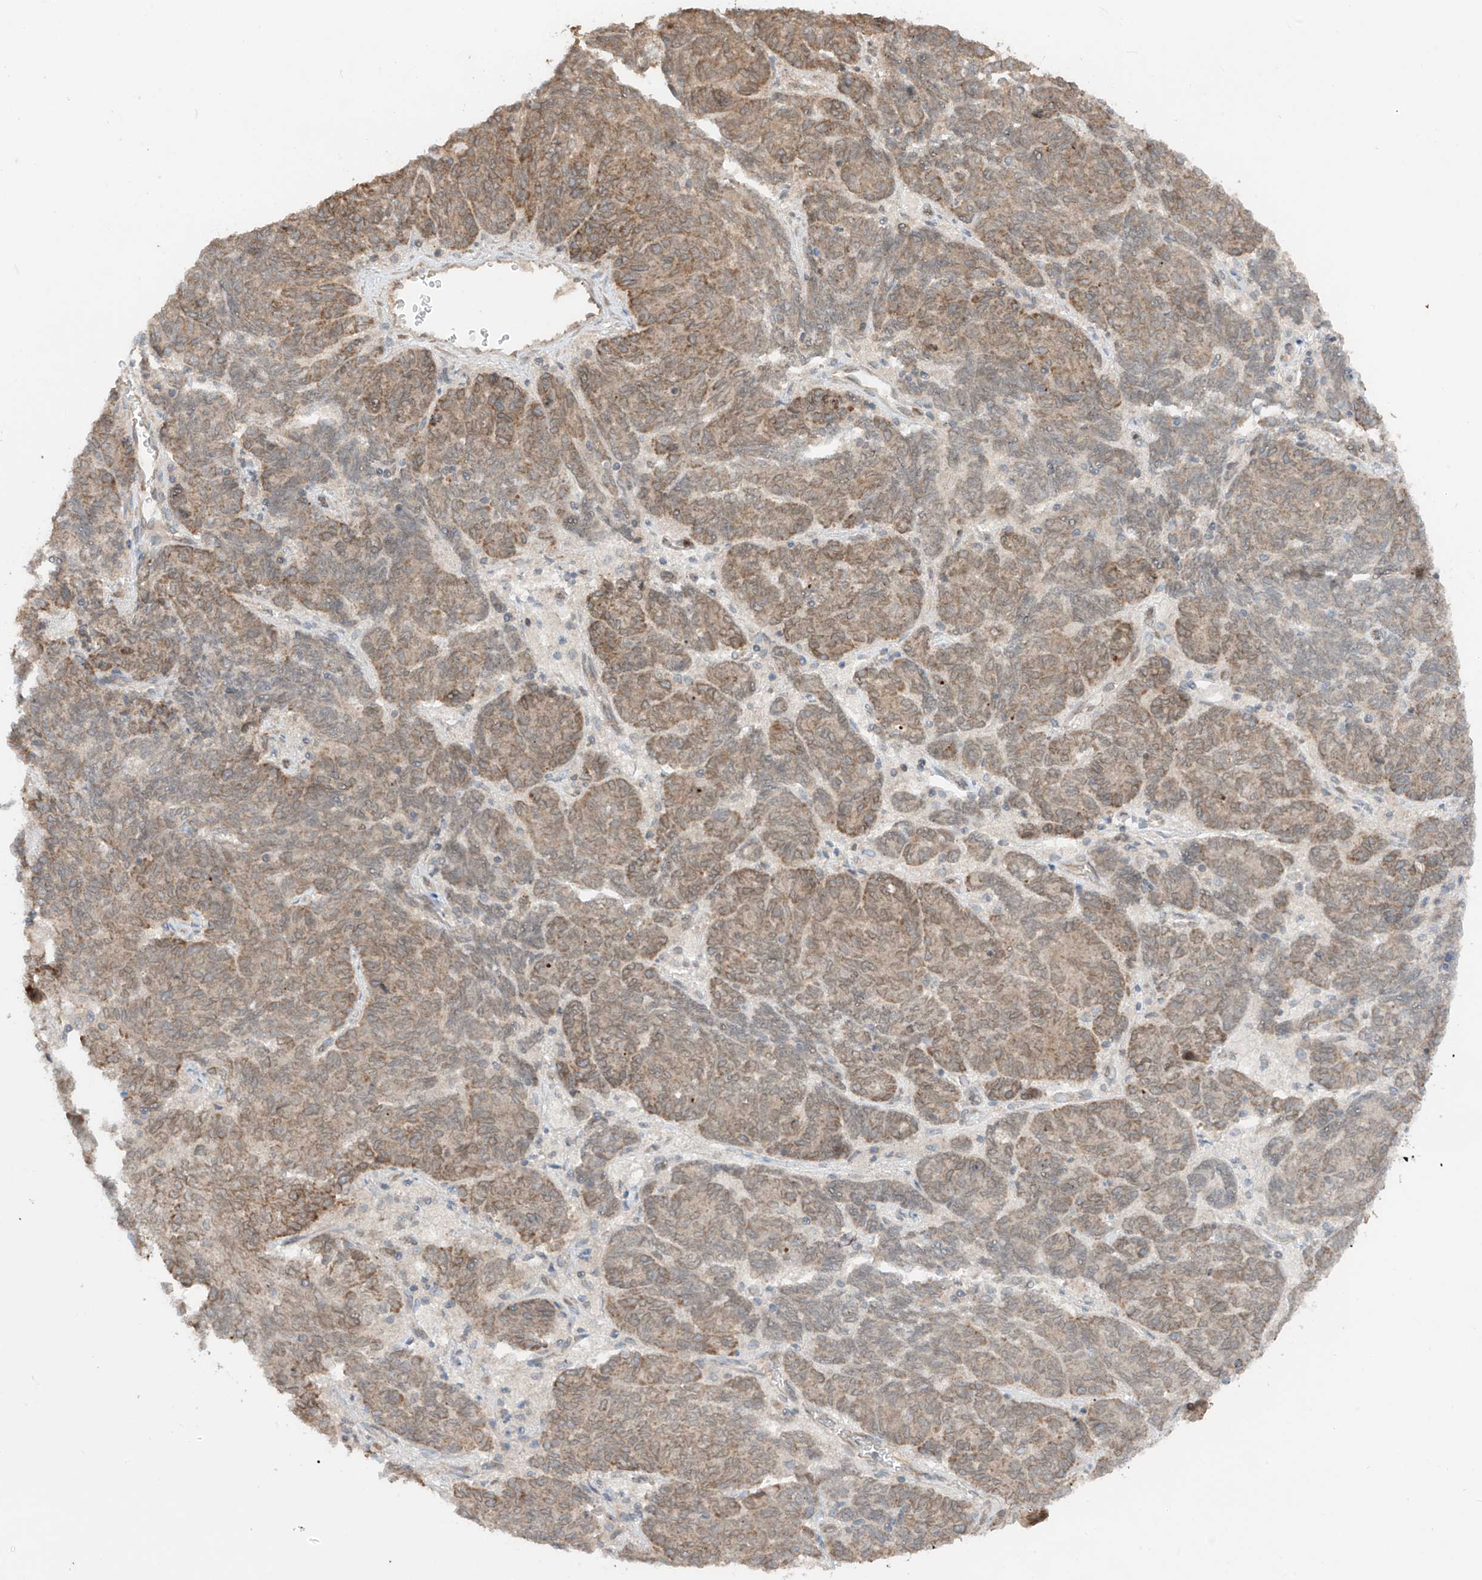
{"staining": {"intensity": "moderate", "quantity": "25%-75%", "location": "cytoplasmic/membranous"}, "tissue": "endometrial cancer", "cell_type": "Tumor cells", "image_type": "cancer", "snomed": [{"axis": "morphology", "description": "Adenocarcinoma, NOS"}, {"axis": "topography", "description": "Endometrium"}], "caption": "Endometrial cancer (adenocarcinoma) stained with DAB (3,3'-diaminobenzidine) immunohistochemistry reveals medium levels of moderate cytoplasmic/membranous expression in approximately 25%-75% of tumor cells. (DAB (3,3'-diaminobenzidine) IHC with brightfield microscopy, high magnification).", "gene": "AHCTF1", "patient": {"sex": "female", "age": 80}}